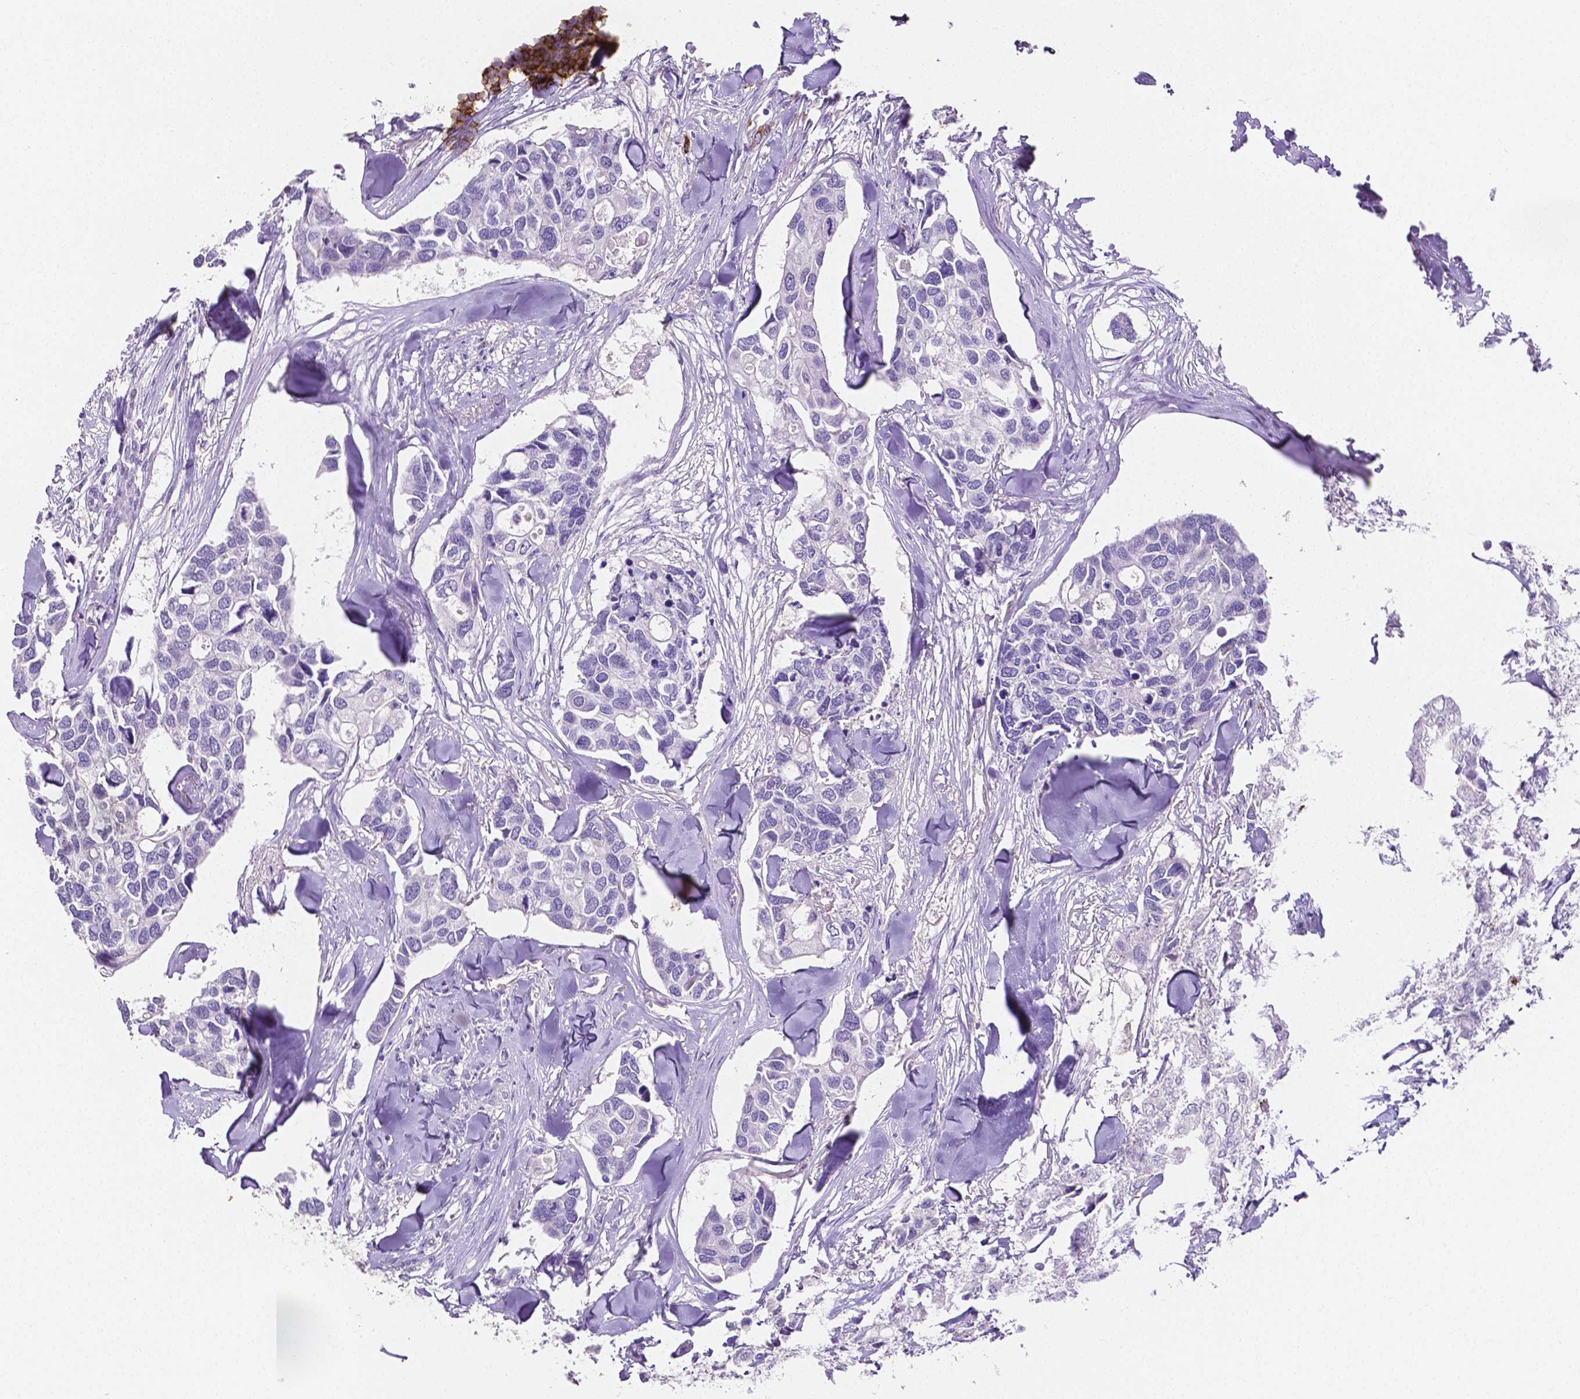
{"staining": {"intensity": "negative", "quantity": "none", "location": "none"}, "tissue": "breast cancer", "cell_type": "Tumor cells", "image_type": "cancer", "snomed": [{"axis": "morphology", "description": "Duct carcinoma"}, {"axis": "topography", "description": "Breast"}], "caption": "DAB immunohistochemical staining of breast cancer shows no significant positivity in tumor cells.", "gene": "MMP9", "patient": {"sex": "female", "age": 83}}